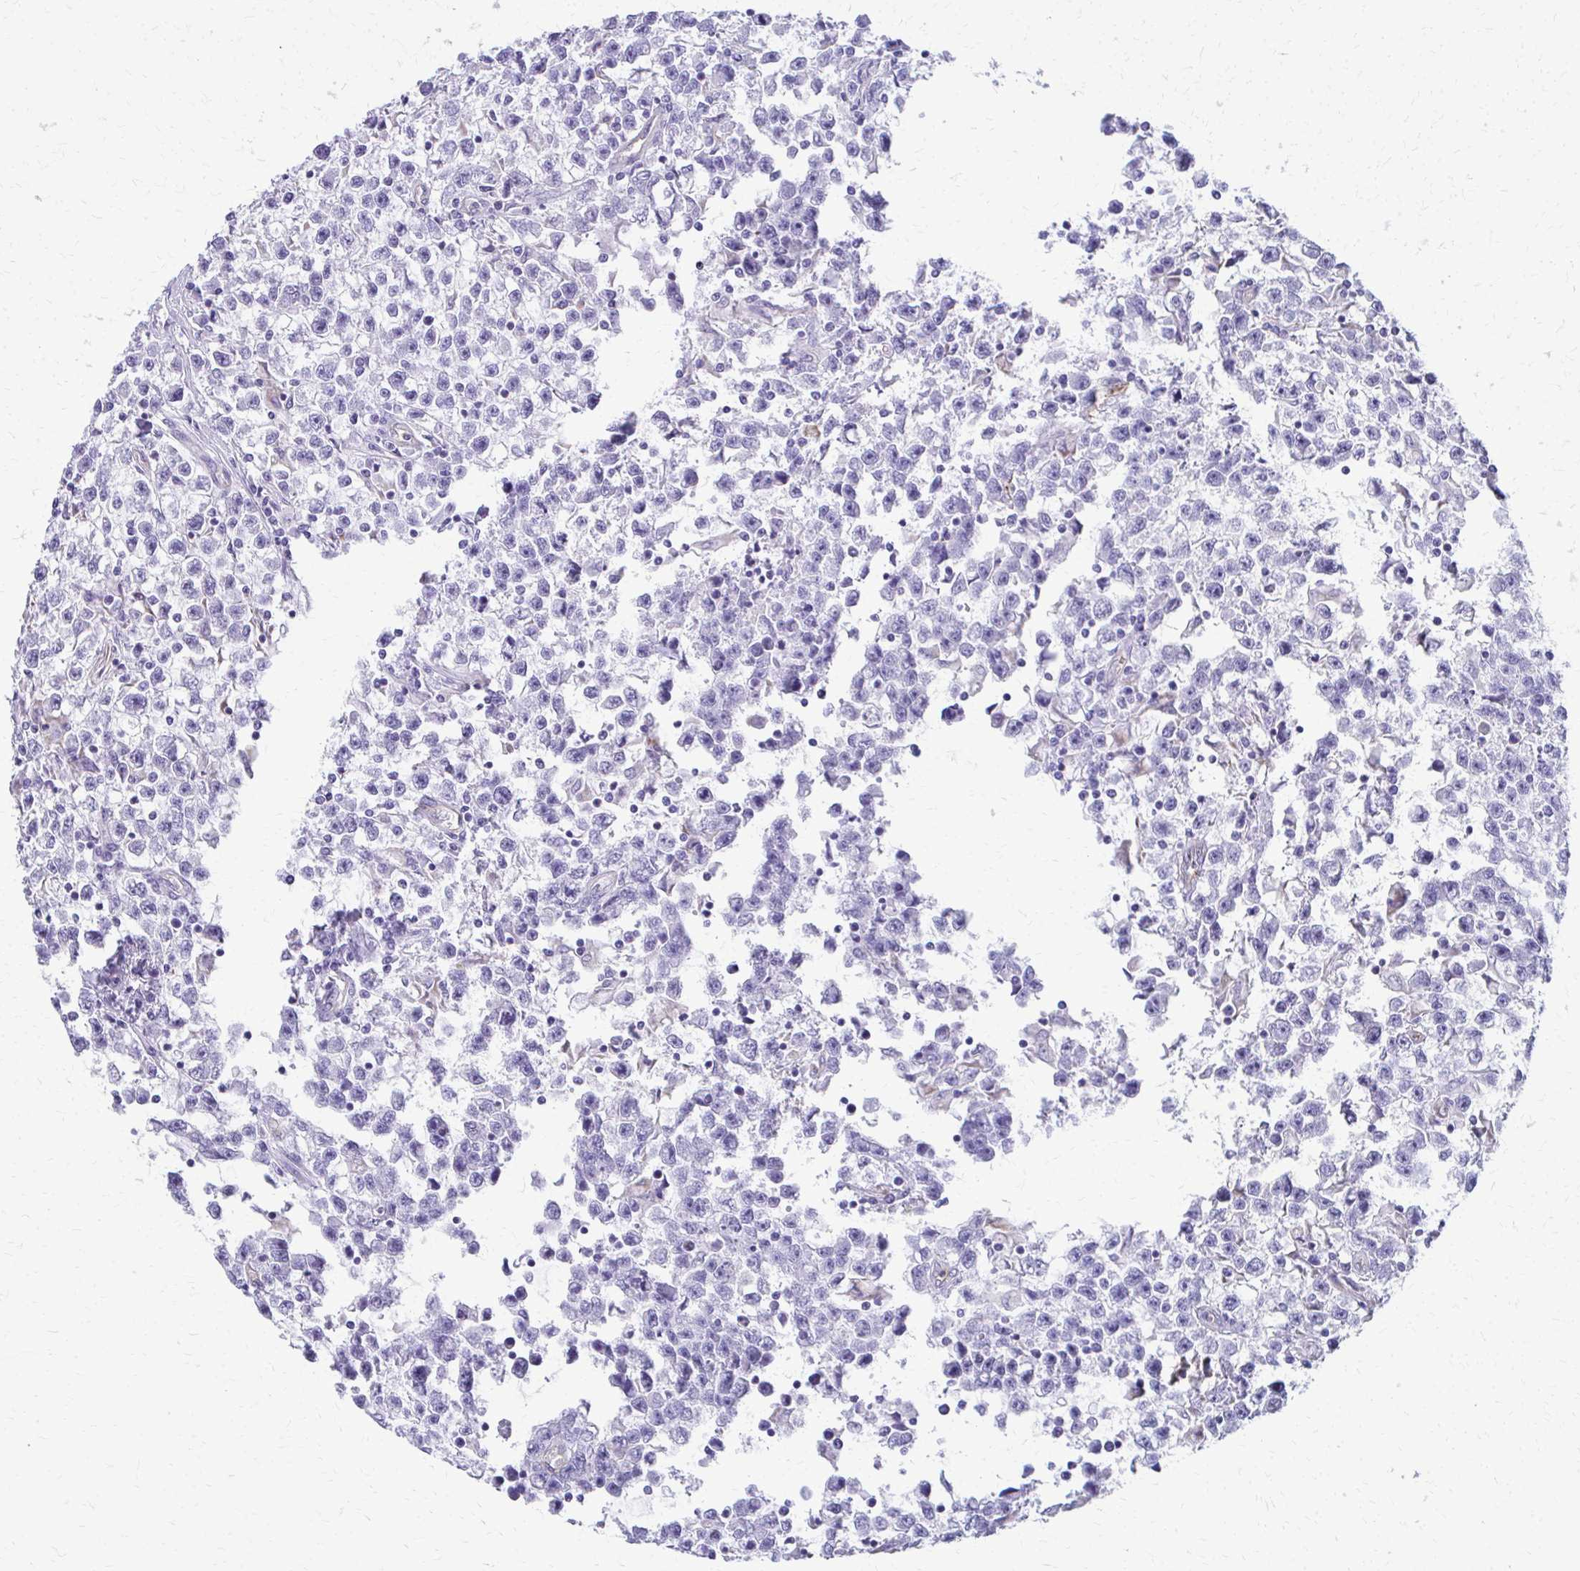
{"staining": {"intensity": "negative", "quantity": "none", "location": "none"}, "tissue": "testis cancer", "cell_type": "Tumor cells", "image_type": "cancer", "snomed": [{"axis": "morphology", "description": "Seminoma, NOS"}, {"axis": "topography", "description": "Testis"}], "caption": "High power microscopy photomicrograph of an immunohistochemistry micrograph of testis cancer, revealing no significant expression in tumor cells.", "gene": "TPSG1", "patient": {"sex": "male", "age": 31}}